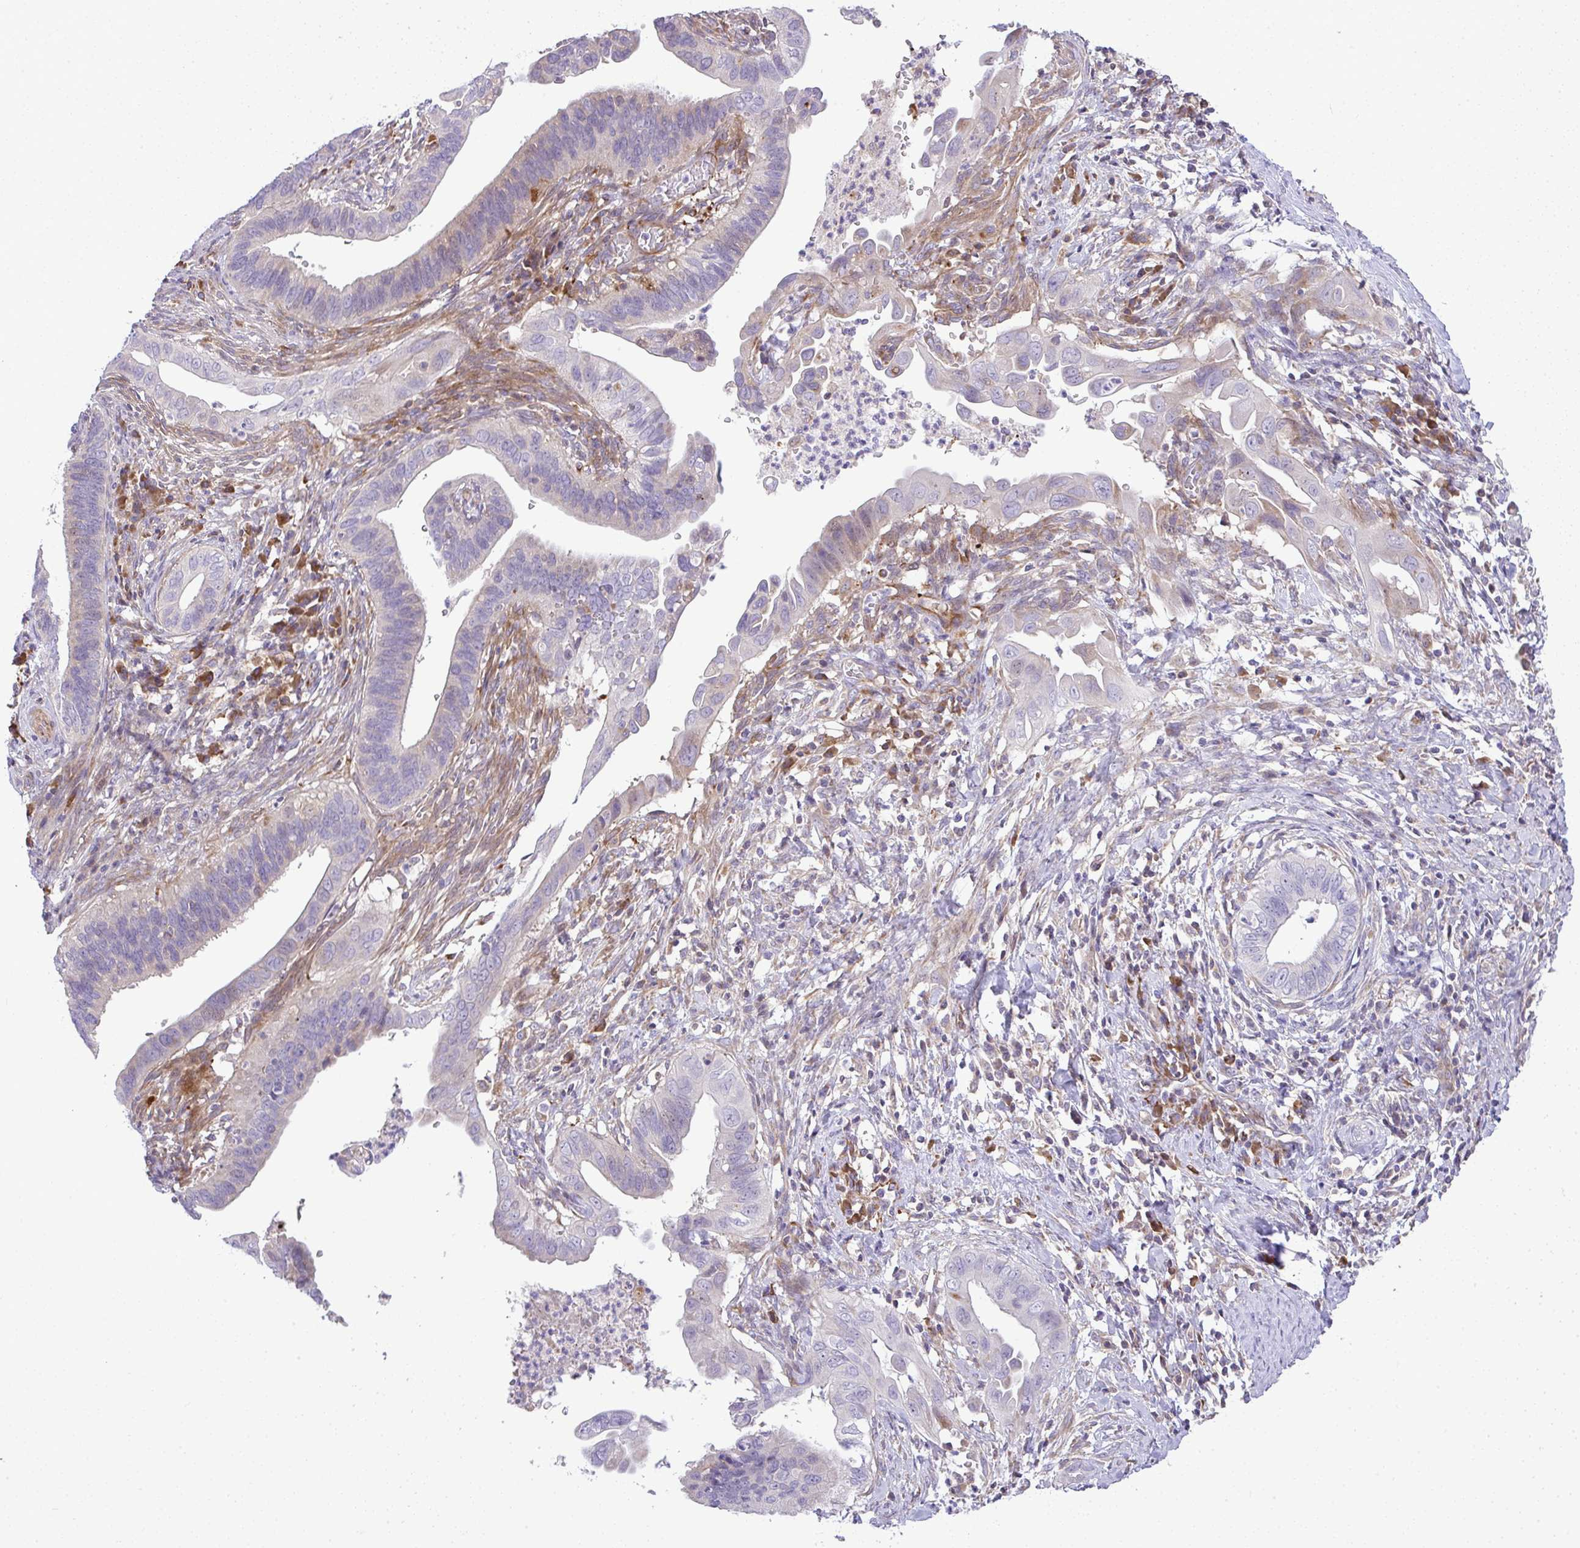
{"staining": {"intensity": "weak", "quantity": "25%-75%", "location": "cytoplasmic/membranous"}, "tissue": "cervical cancer", "cell_type": "Tumor cells", "image_type": "cancer", "snomed": [{"axis": "morphology", "description": "Adenocarcinoma, NOS"}, {"axis": "topography", "description": "Cervix"}], "caption": "Weak cytoplasmic/membranous positivity for a protein is appreciated in approximately 25%-75% of tumor cells of cervical cancer using immunohistochemistry.", "gene": "GRID2", "patient": {"sex": "female", "age": 42}}